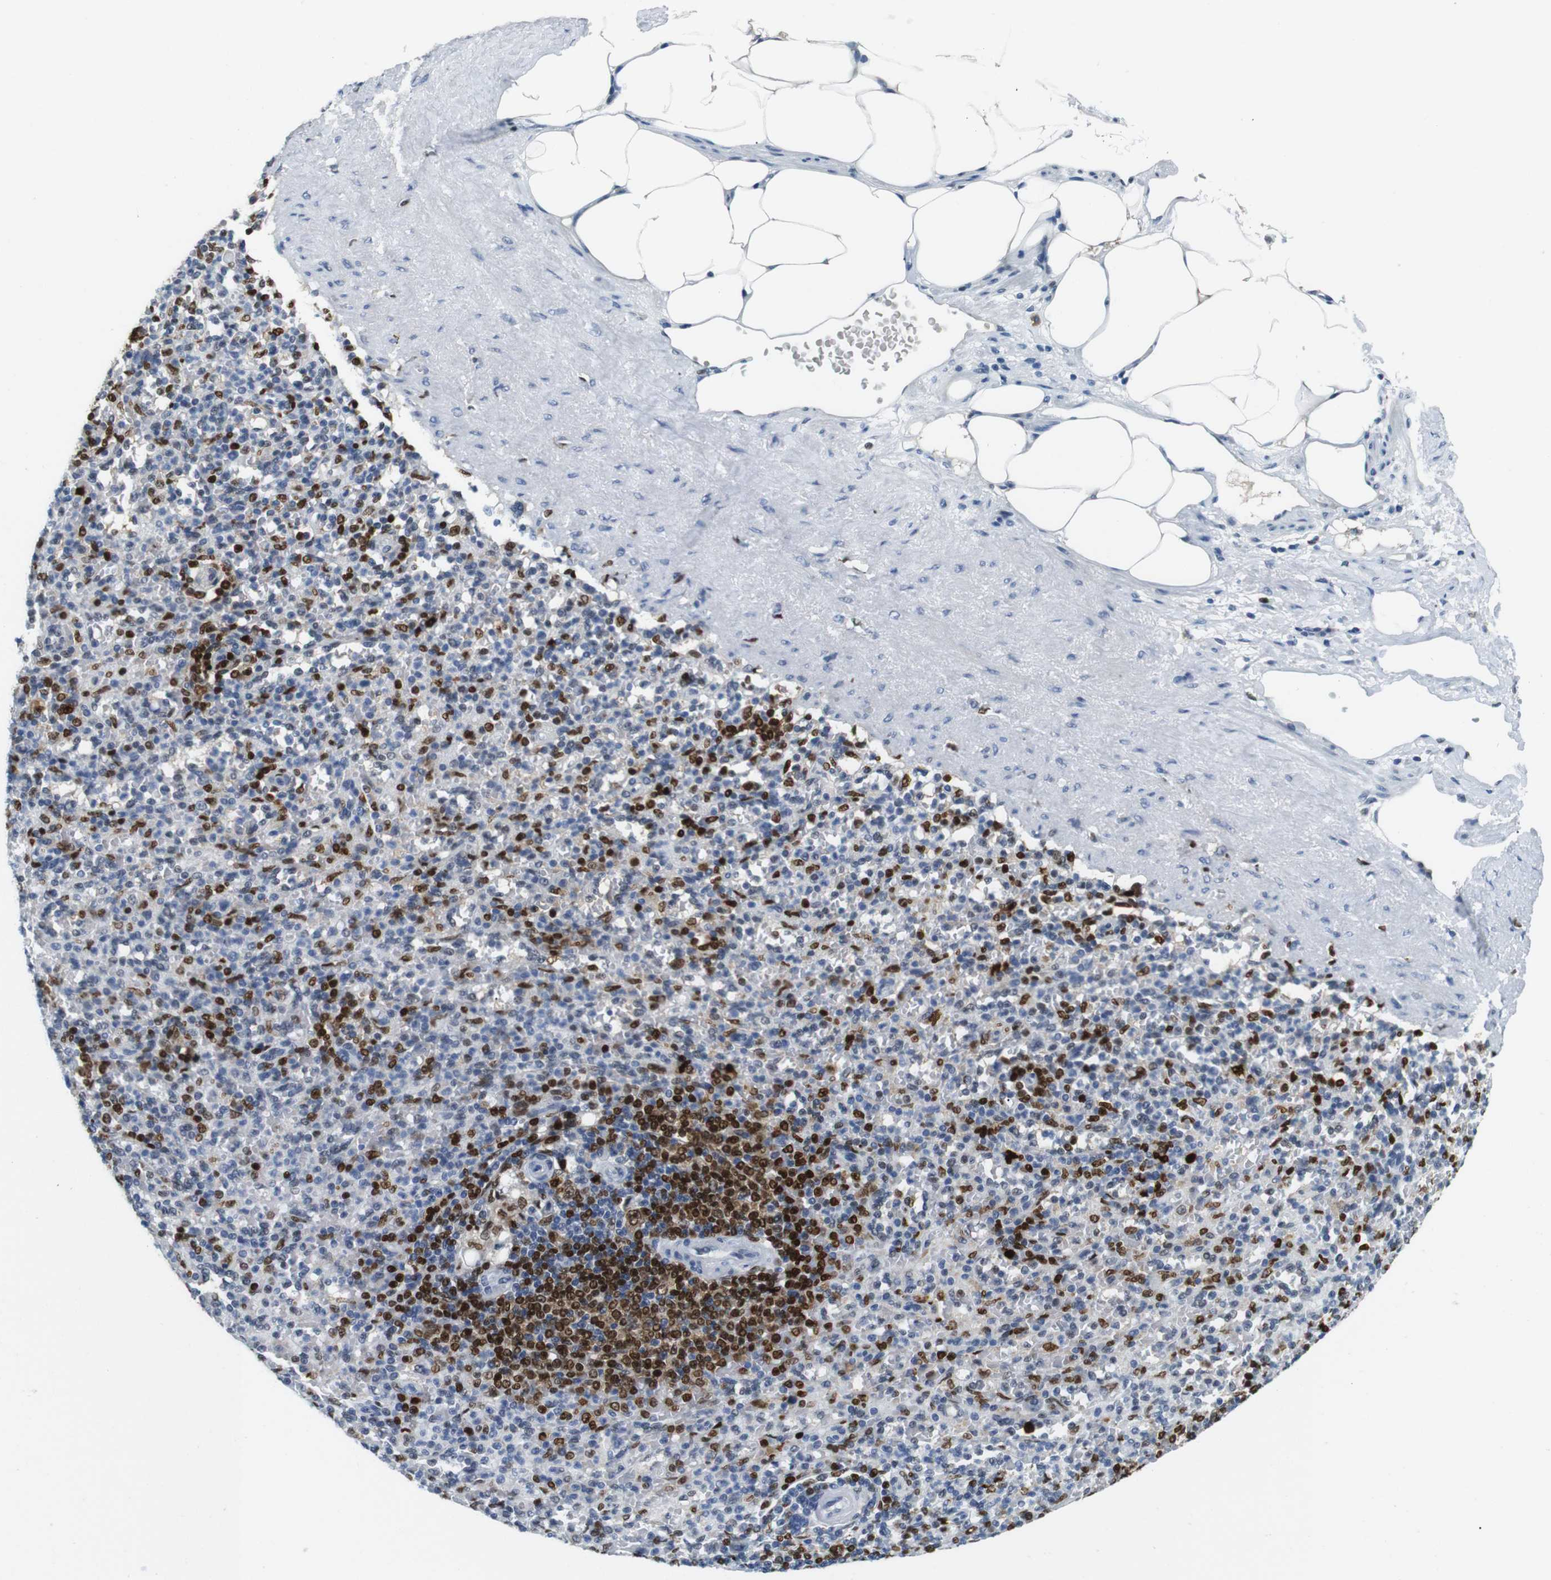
{"staining": {"intensity": "strong", "quantity": "<25%", "location": "nuclear"}, "tissue": "spleen", "cell_type": "Cells in red pulp", "image_type": "normal", "snomed": [{"axis": "morphology", "description": "Normal tissue, NOS"}, {"axis": "topography", "description": "Spleen"}], "caption": "Benign spleen exhibits strong nuclear staining in about <25% of cells in red pulp, visualized by immunohistochemistry.", "gene": "IRF8", "patient": {"sex": "female", "age": 74}}